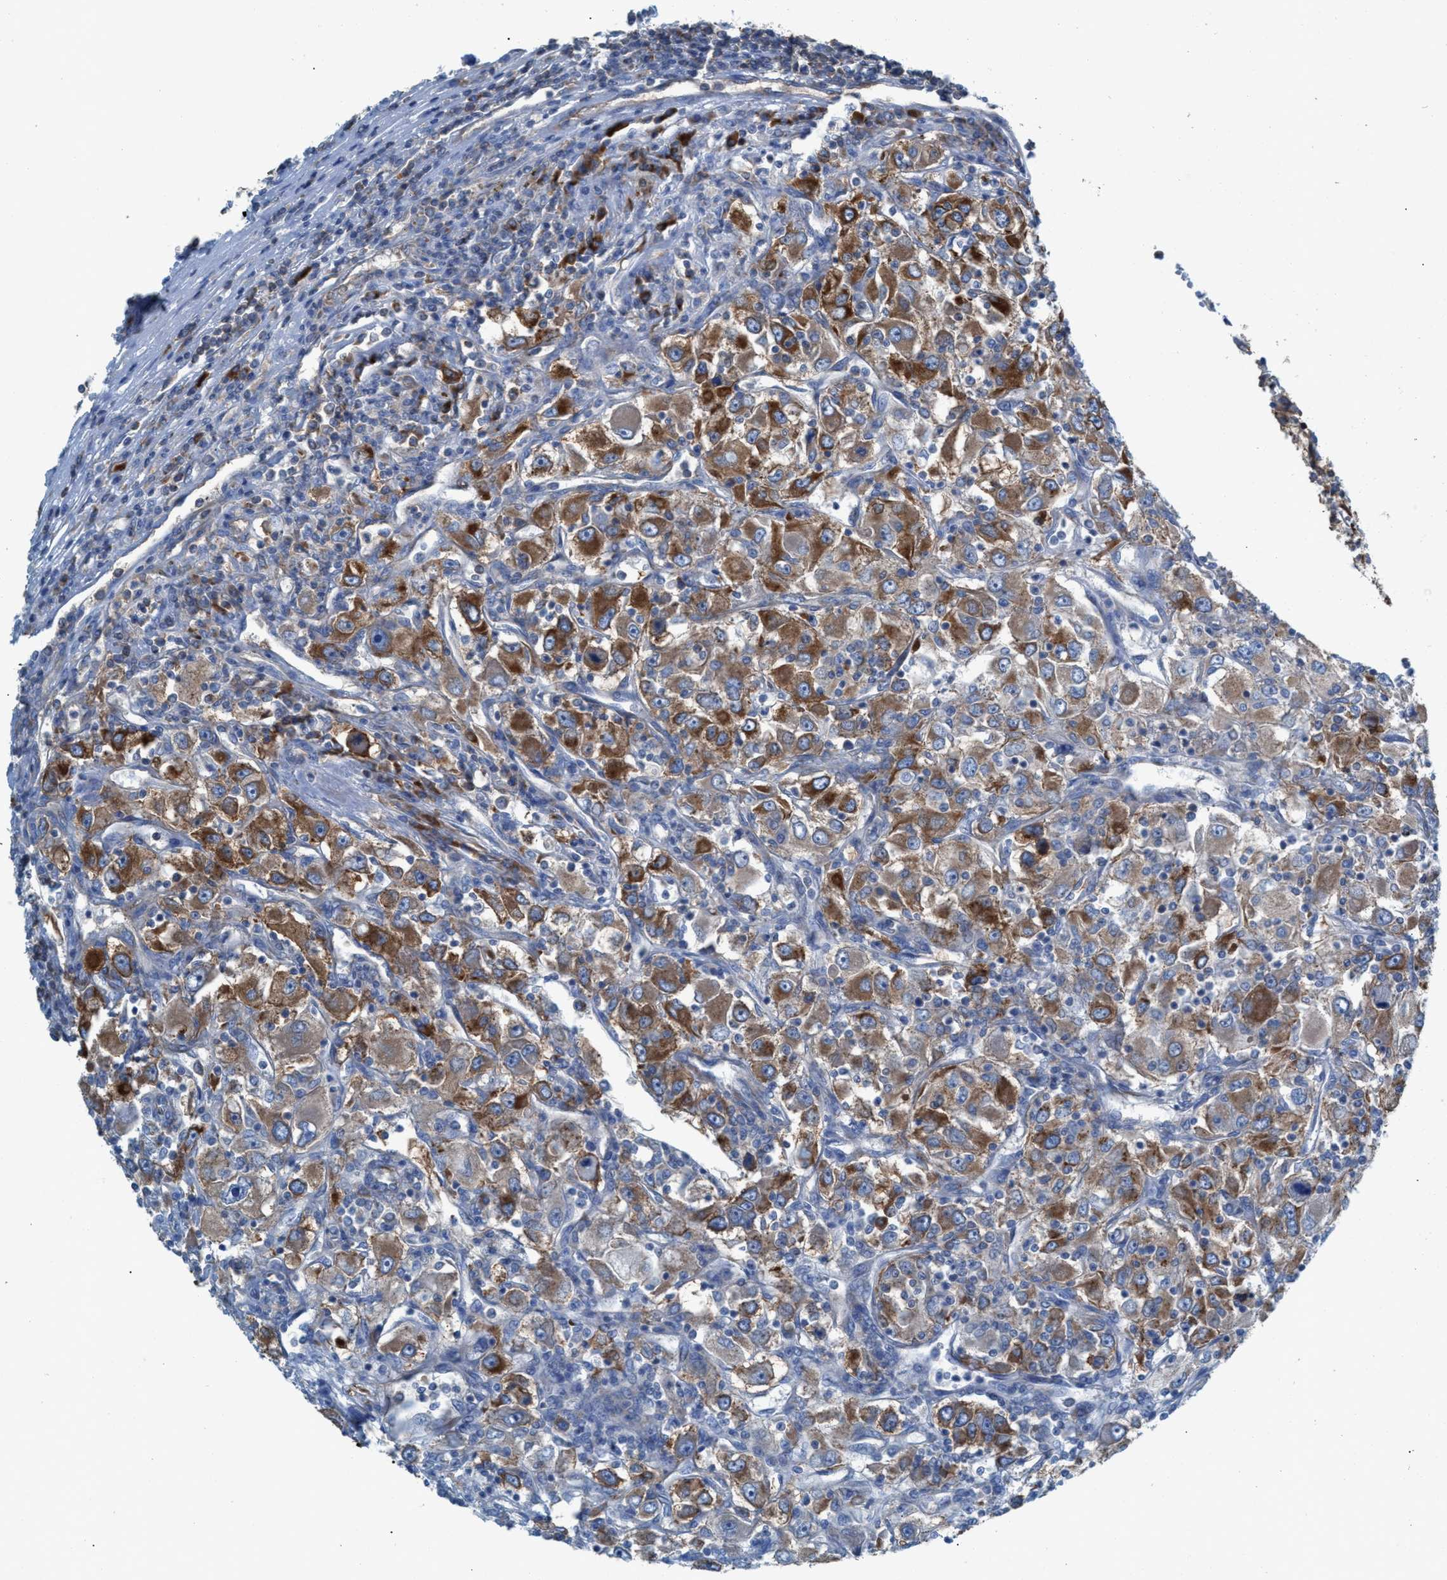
{"staining": {"intensity": "moderate", "quantity": ">75%", "location": "cytoplasmic/membranous"}, "tissue": "renal cancer", "cell_type": "Tumor cells", "image_type": "cancer", "snomed": [{"axis": "morphology", "description": "Adenocarcinoma, NOS"}, {"axis": "topography", "description": "Kidney"}], "caption": "Approximately >75% of tumor cells in human renal adenocarcinoma show moderate cytoplasmic/membranous protein expression as visualized by brown immunohistochemical staining.", "gene": "NYAP1", "patient": {"sex": "female", "age": 52}}